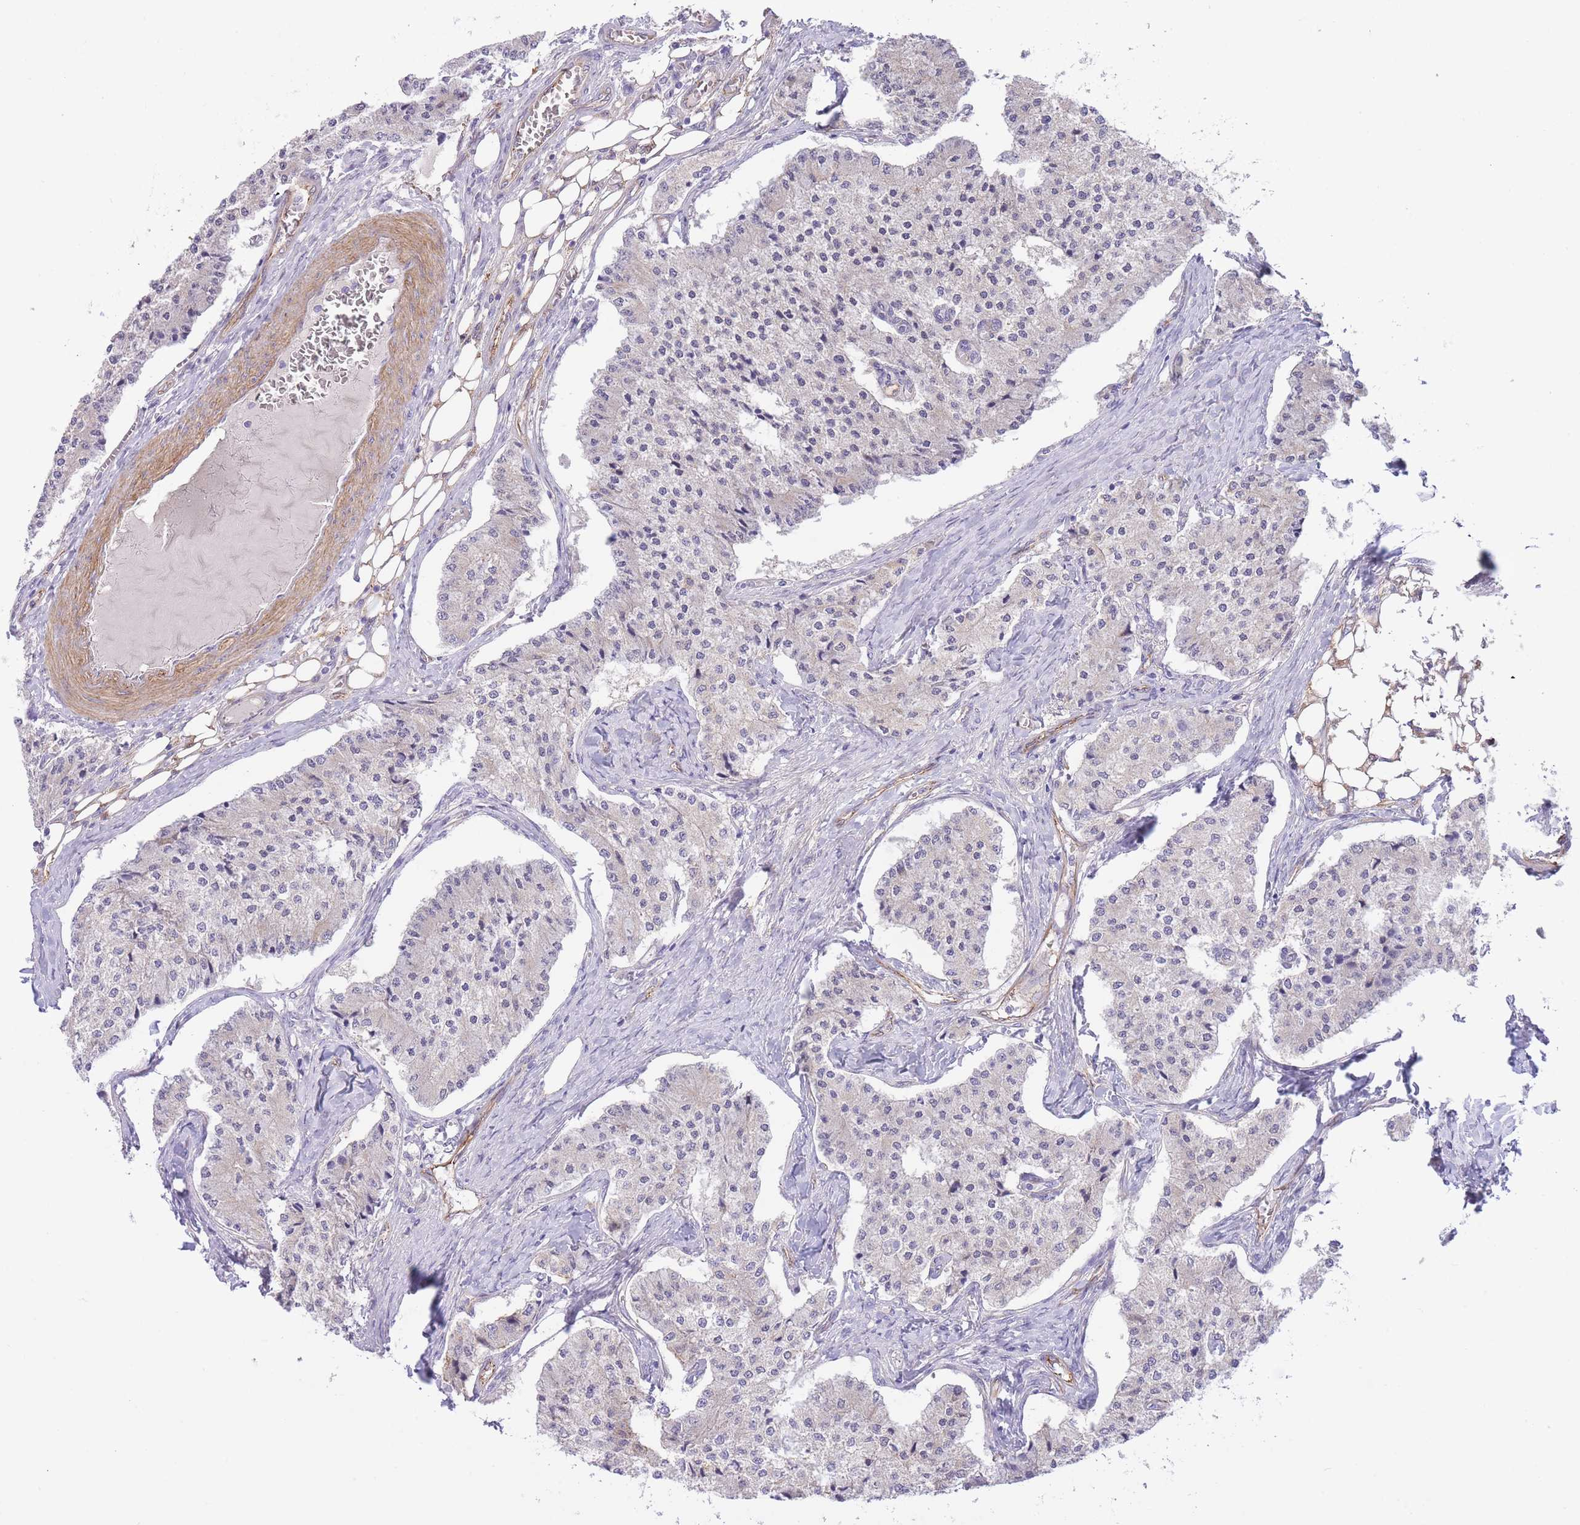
{"staining": {"intensity": "negative", "quantity": "none", "location": "none"}, "tissue": "carcinoid", "cell_type": "Tumor cells", "image_type": "cancer", "snomed": [{"axis": "morphology", "description": "Carcinoid, malignant, NOS"}, {"axis": "topography", "description": "Colon"}], "caption": "Immunohistochemical staining of carcinoid shows no significant expression in tumor cells. (IHC, brightfield microscopy, high magnification).", "gene": "PGM1", "patient": {"sex": "female", "age": 52}}